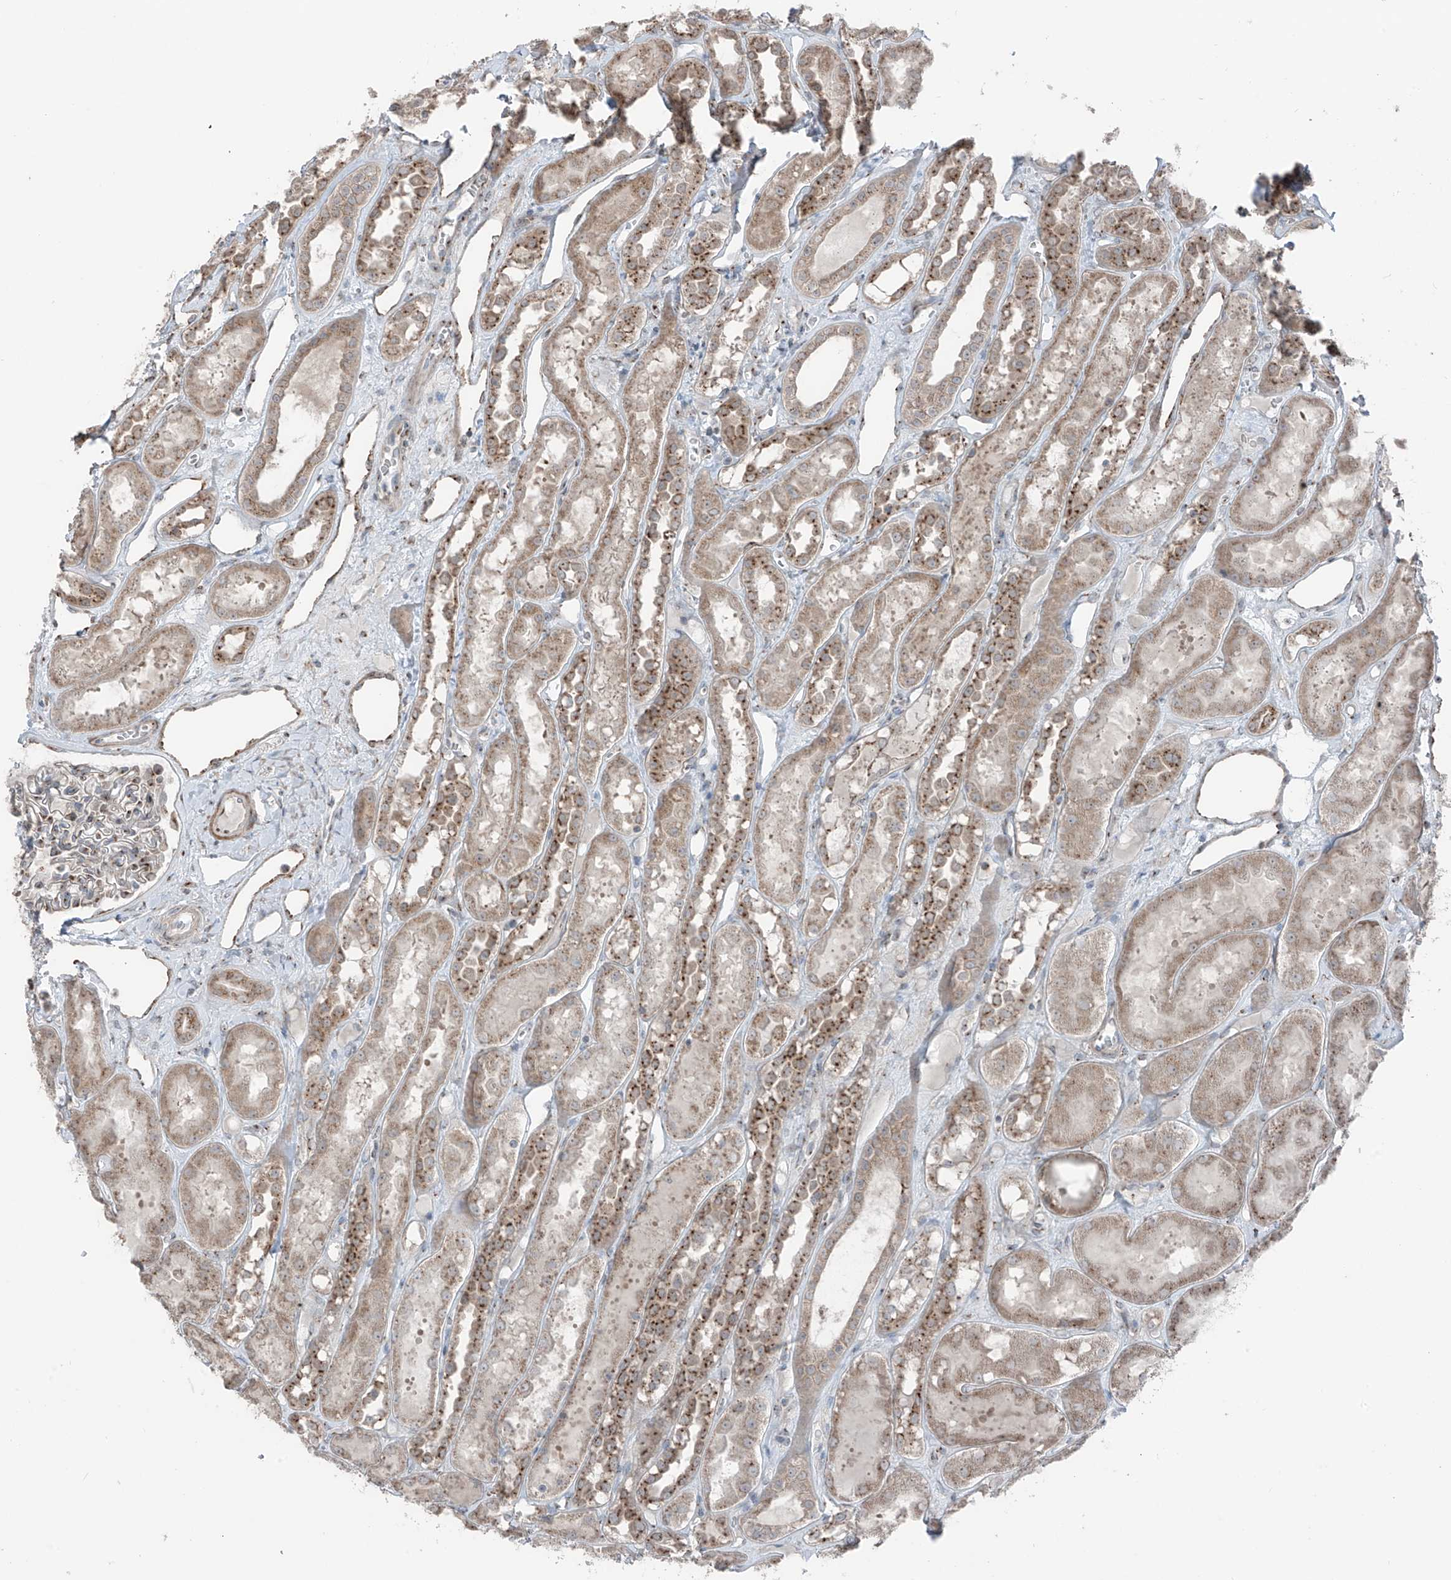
{"staining": {"intensity": "moderate", "quantity": ">75%", "location": "cytoplasmic/membranous"}, "tissue": "kidney", "cell_type": "Cells in glomeruli", "image_type": "normal", "snomed": [{"axis": "morphology", "description": "Normal tissue, NOS"}, {"axis": "topography", "description": "Kidney"}], "caption": "This image exhibits immunohistochemistry staining of benign human kidney, with medium moderate cytoplasmic/membranous positivity in about >75% of cells in glomeruli.", "gene": "ERLEC1", "patient": {"sex": "male", "age": 16}}